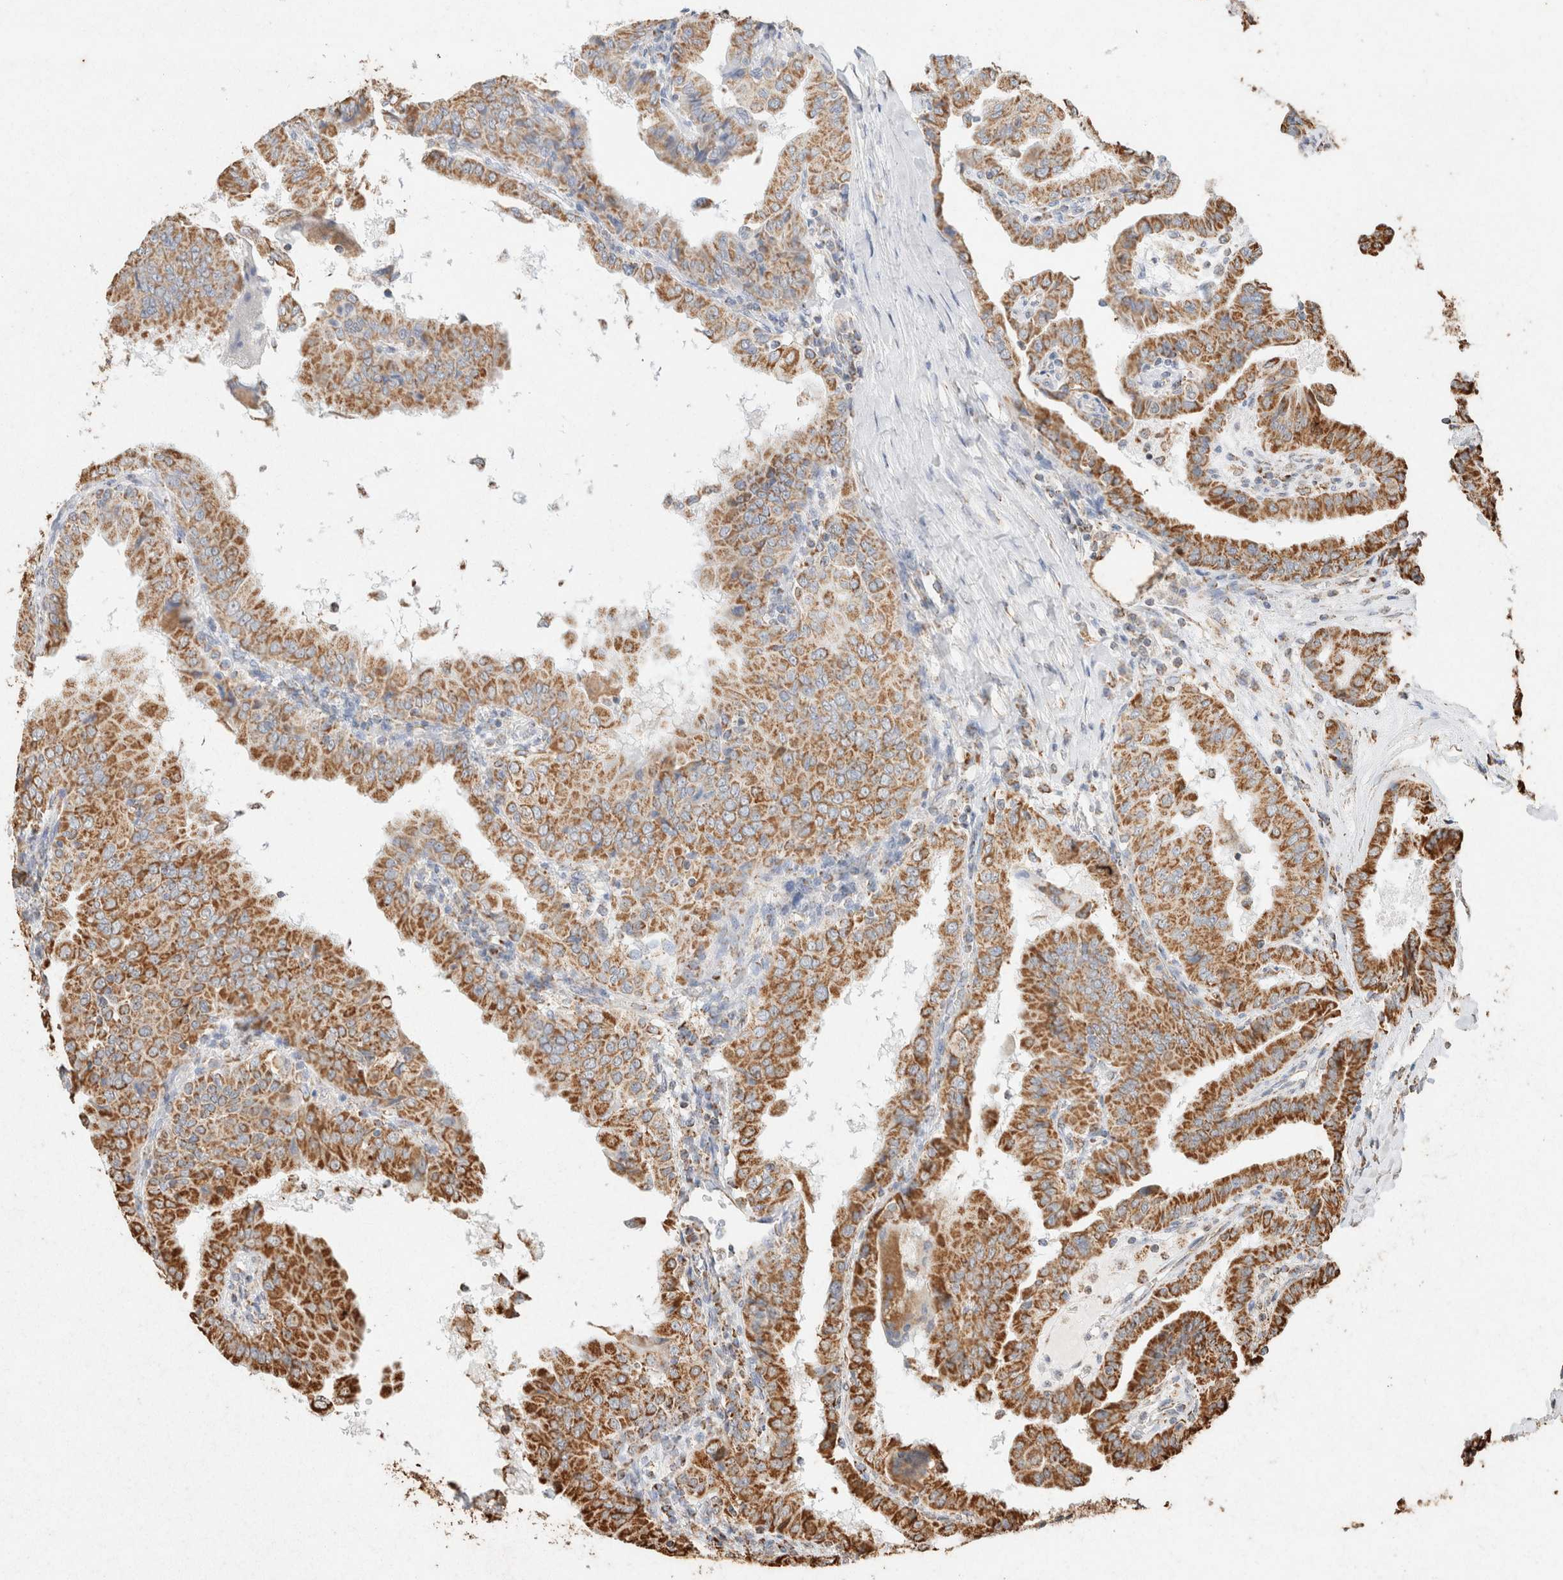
{"staining": {"intensity": "strong", "quantity": ">75%", "location": "cytoplasmic/membranous"}, "tissue": "thyroid cancer", "cell_type": "Tumor cells", "image_type": "cancer", "snomed": [{"axis": "morphology", "description": "Papillary adenocarcinoma, NOS"}, {"axis": "topography", "description": "Thyroid gland"}], "caption": "High-power microscopy captured an IHC image of thyroid cancer (papillary adenocarcinoma), revealing strong cytoplasmic/membranous positivity in approximately >75% of tumor cells.", "gene": "SDC2", "patient": {"sex": "male", "age": 33}}